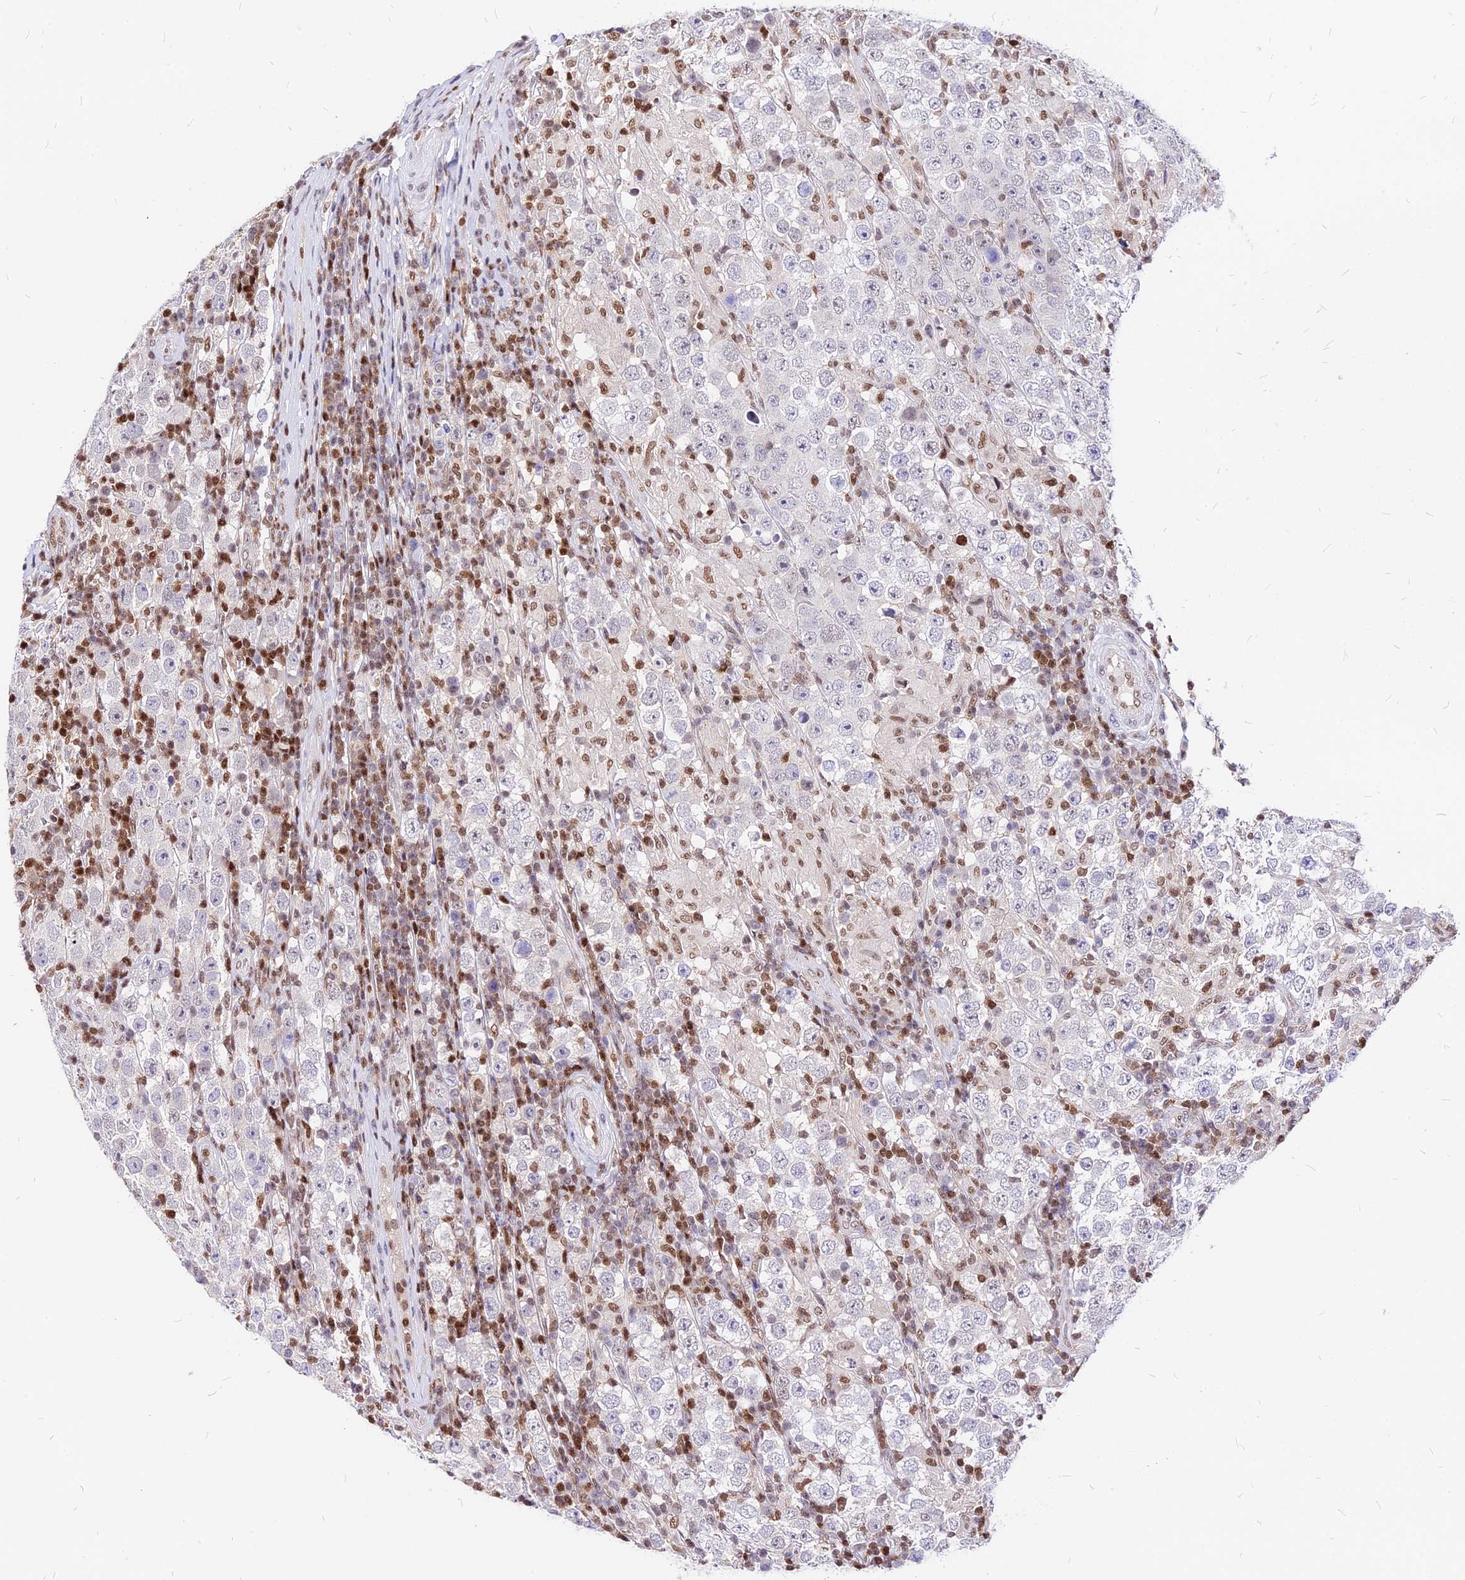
{"staining": {"intensity": "negative", "quantity": "none", "location": "none"}, "tissue": "testis cancer", "cell_type": "Tumor cells", "image_type": "cancer", "snomed": [{"axis": "morphology", "description": "Normal tissue, NOS"}, {"axis": "morphology", "description": "Urothelial carcinoma, High grade"}, {"axis": "morphology", "description": "Seminoma, NOS"}, {"axis": "morphology", "description": "Carcinoma, Embryonal, NOS"}, {"axis": "topography", "description": "Urinary bladder"}, {"axis": "topography", "description": "Testis"}], "caption": "Image shows no significant protein positivity in tumor cells of testis cancer. (Stains: DAB (3,3'-diaminobenzidine) IHC with hematoxylin counter stain, Microscopy: brightfield microscopy at high magnification).", "gene": "PAXX", "patient": {"sex": "male", "age": 41}}